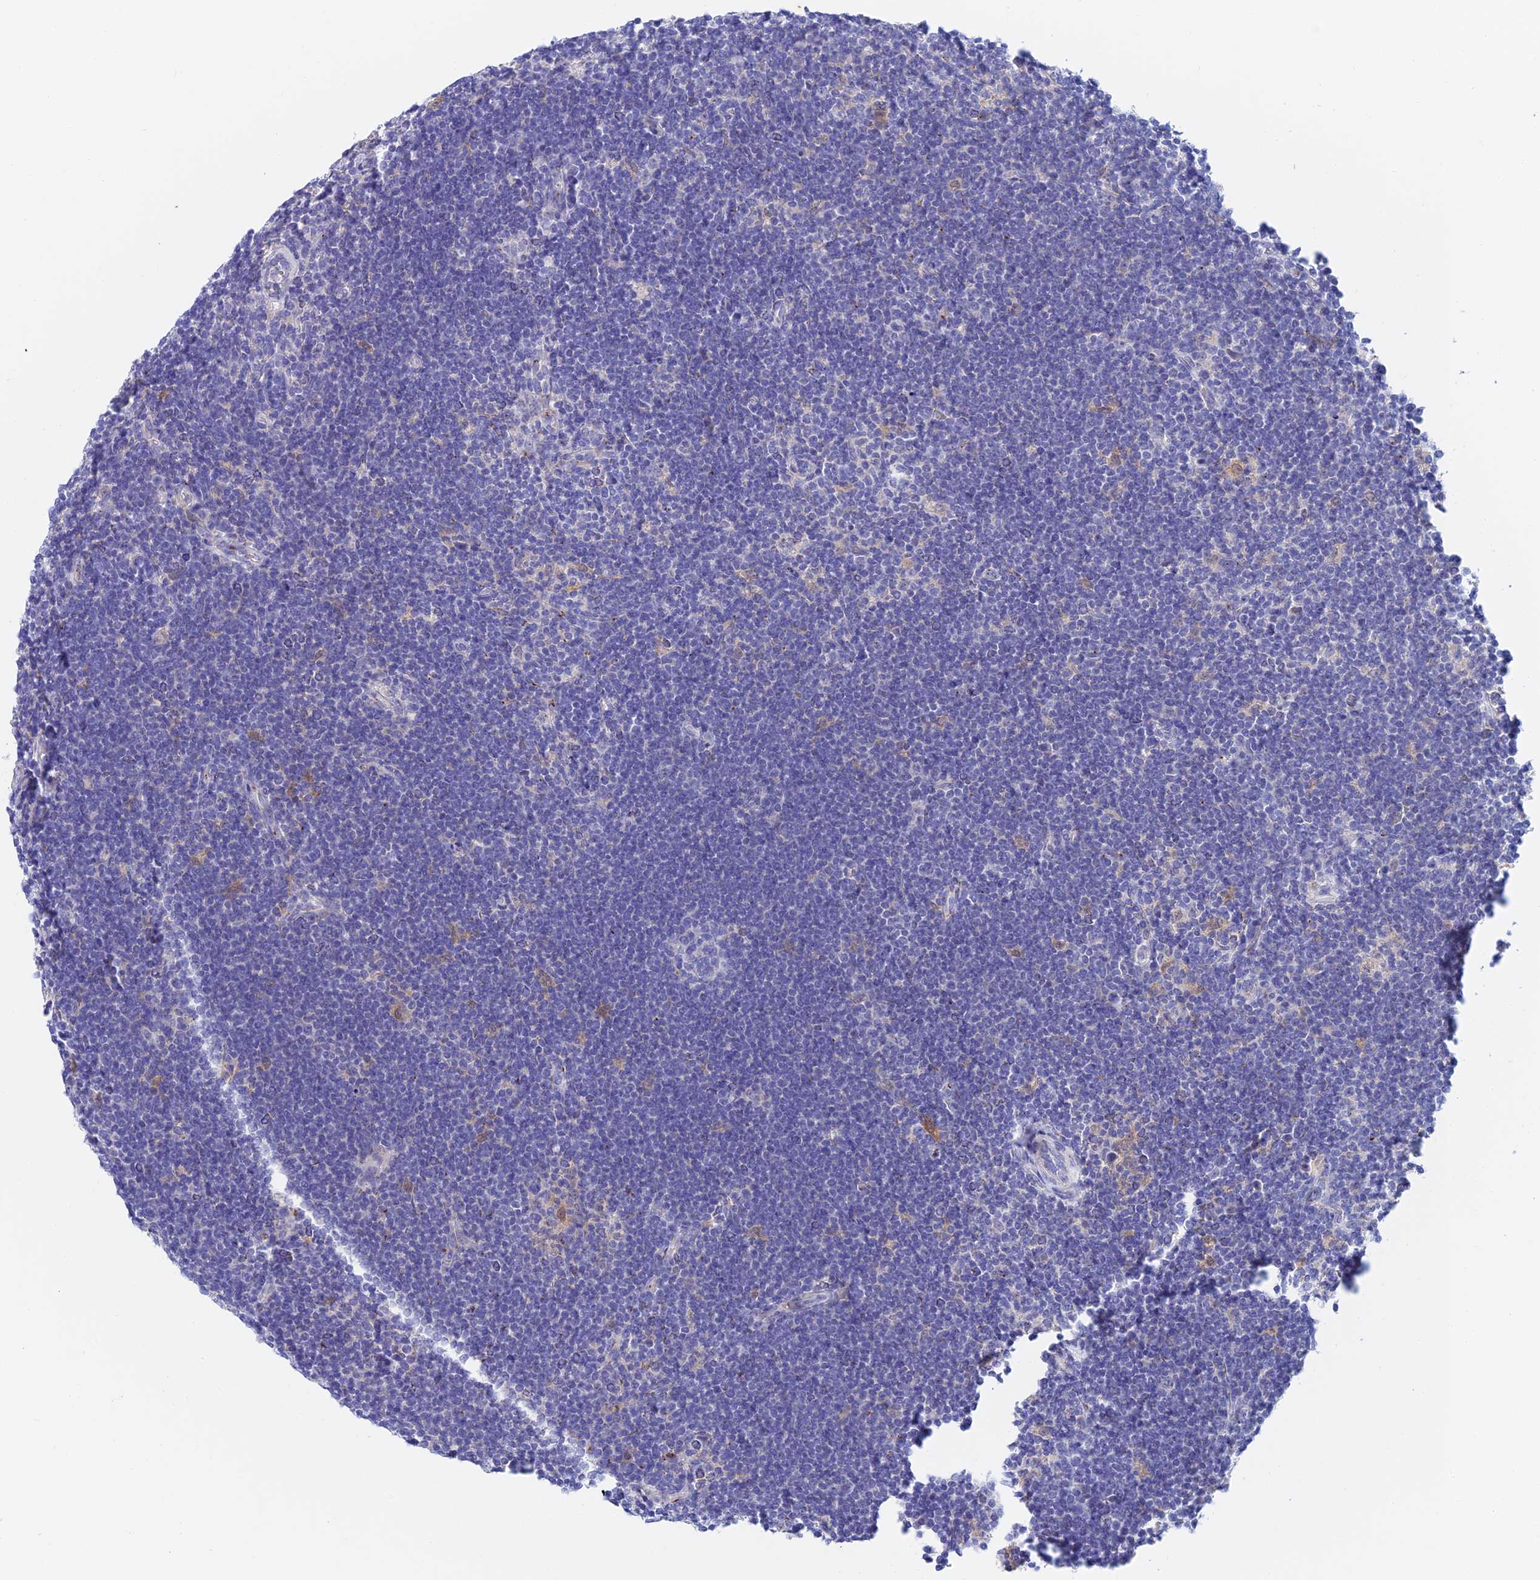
{"staining": {"intensity": "moderate", "quantity": "<25%", "location": "cytoplasmic/membranous"}, "tissue": "lymphoma", "cell_type": "Tumor cells", "image_type": "cancer", "snomed": [{"axis": "morphology", "description": "Hodgkin's disease, NOS"}, {"axis": "topography", "description": "Lymph node"}], "caption": "A low amount of moderate cytoplasmic/membranous expression is seen in approximately <25% of tumor cells in Hodgkin's disease tissue.", "gene": "SLC24A3", "patient": {"sex": "female", "age": 57}}